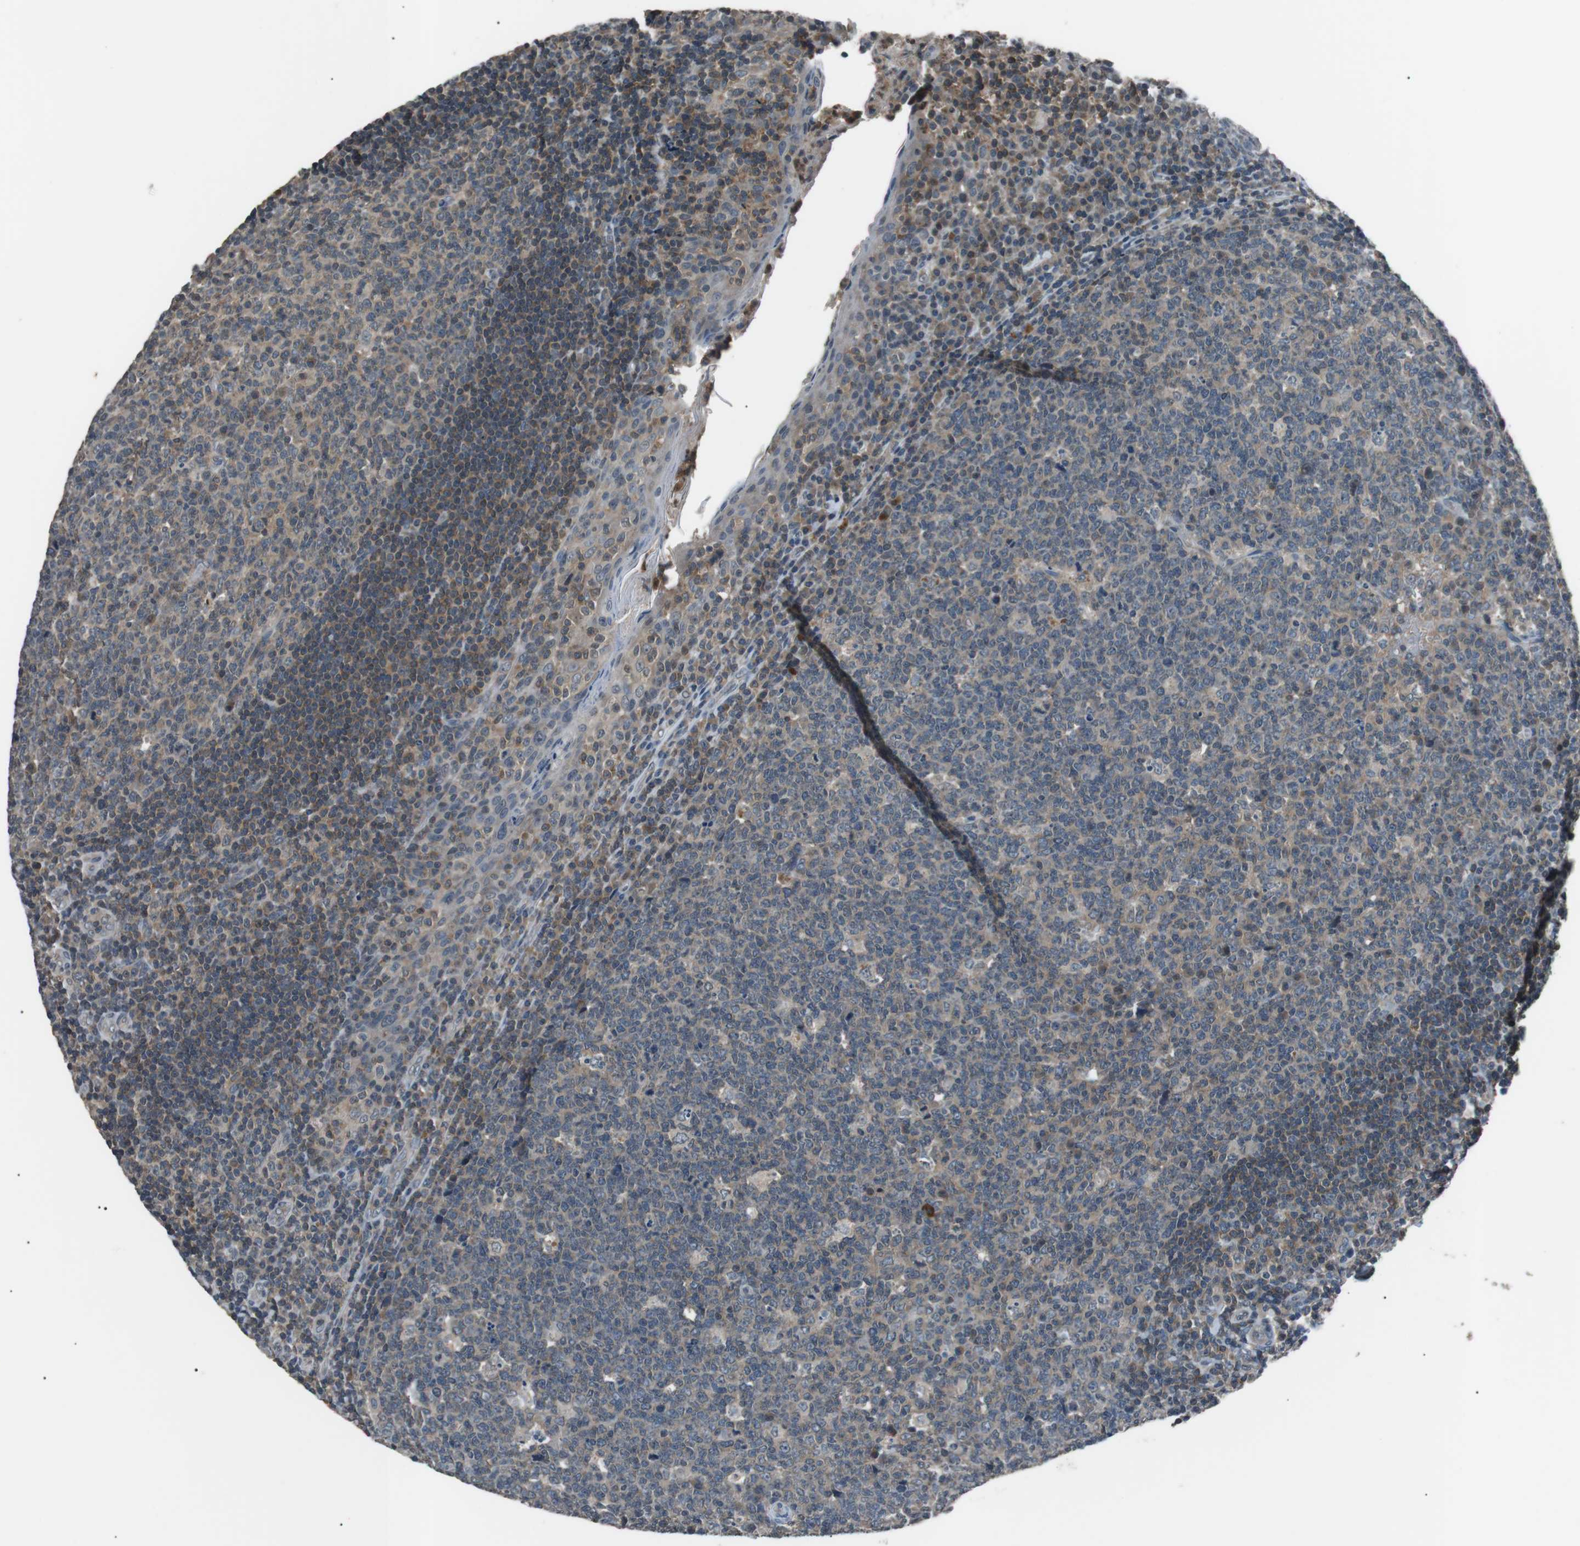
{"staining": {"intensity": "weak", "quantity": "<25%", "location": "cytoplasmic/membranous"}, "tissue": "tonsil", "cell_type": "Germinal center cells", "image_type": "normal", "snomed": [{"axis": "morphology", "description": "Normal tissue, NOS"}, {"axis": "topography", "description": "Tonsil"}], "caption": "Immunohistochemical staining of benign tonsil demonstrates no significant staining in germinal center cells. (Immunohistochemistry, brightfield microscopy, high magnification).", "gene": "NEK7", "patient": {"sex": "male", "age": 17}}